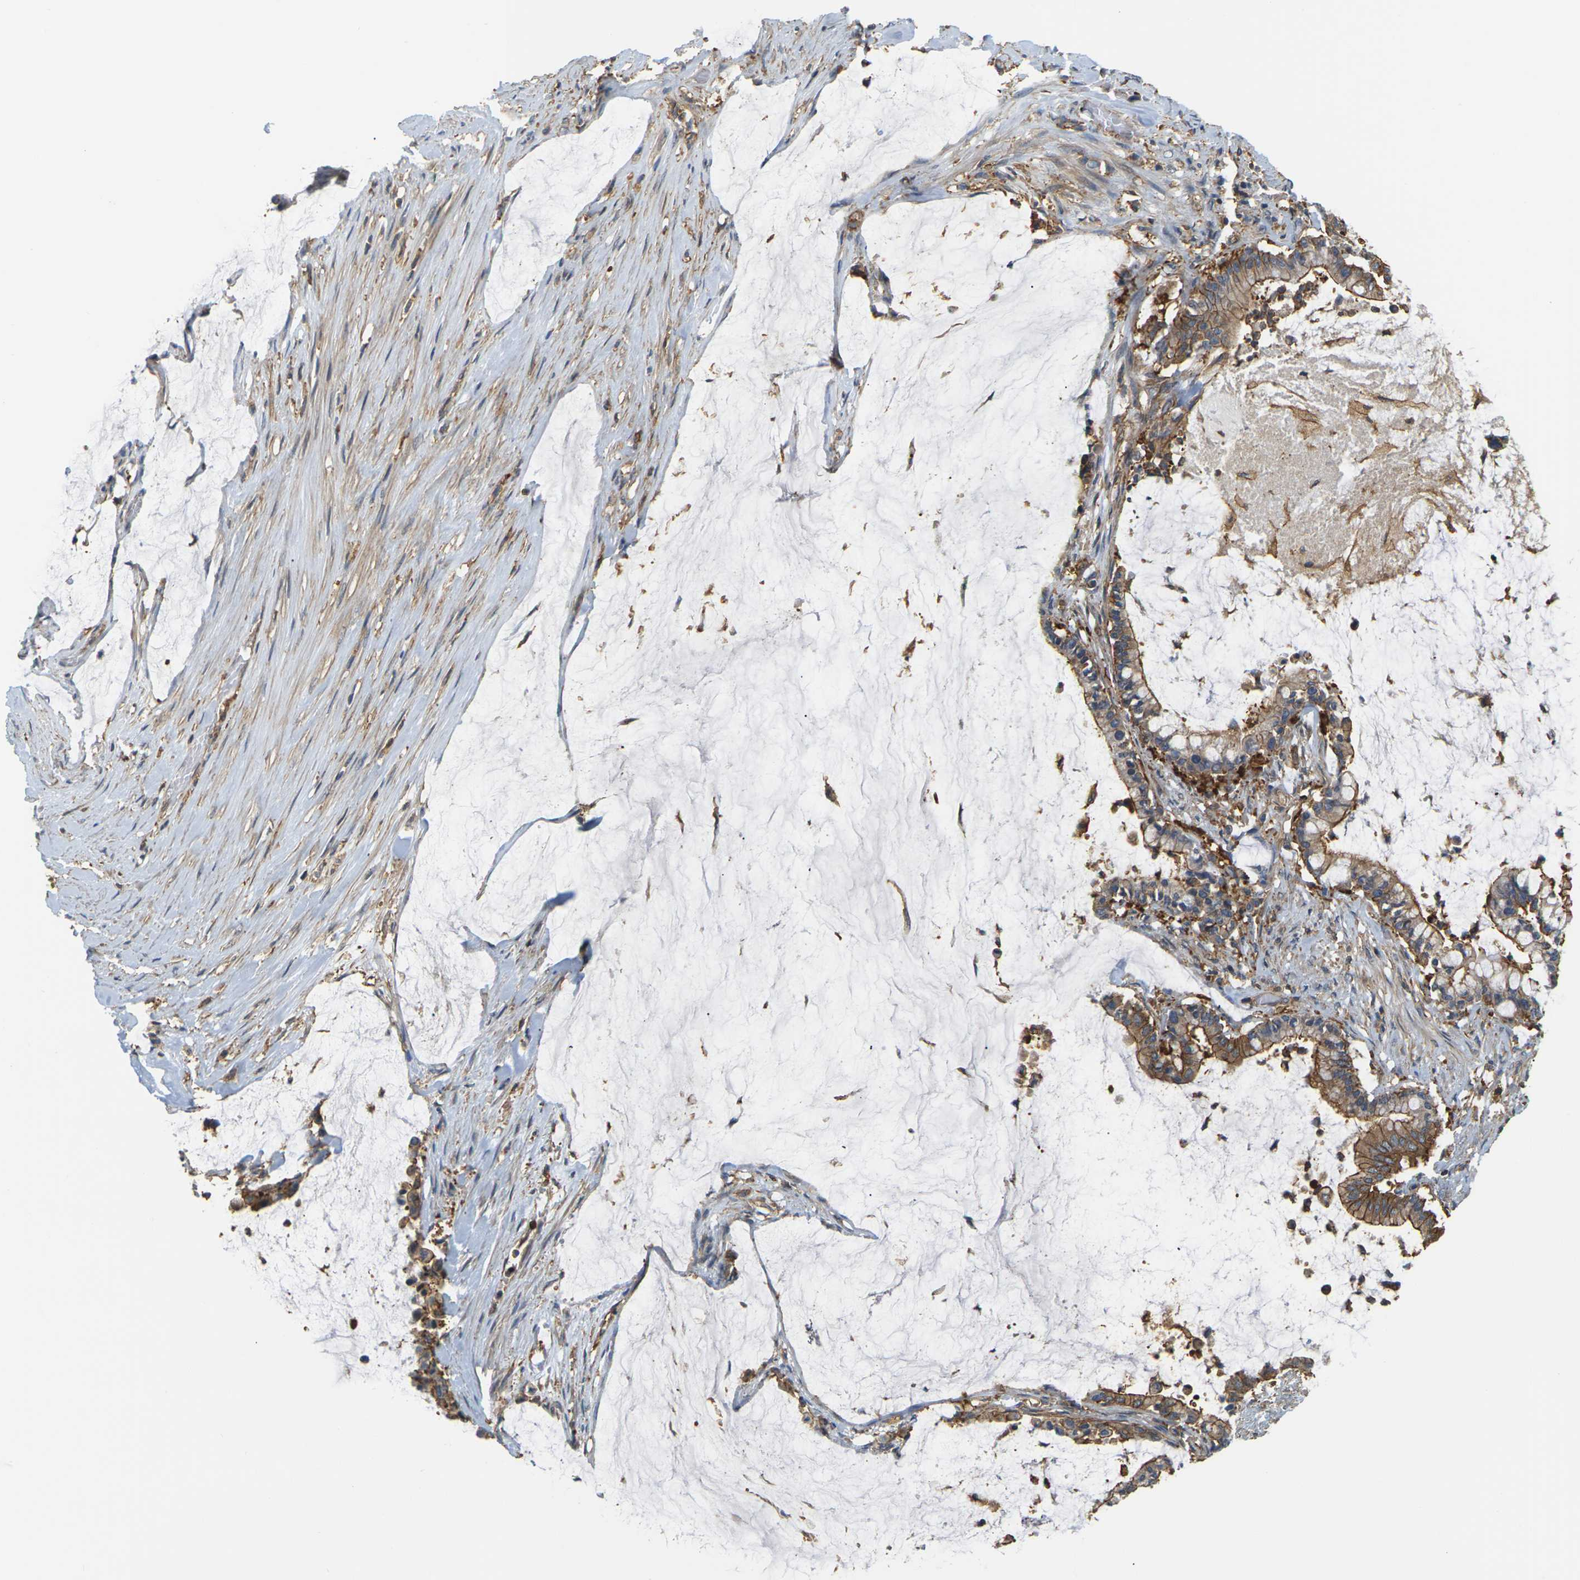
{"staining": {"intensity": "moderate", "quantity": ">75%", "location": "cytoplasmic/membranous"}, "tissue": "pancreatic cancer", "cell_type": "Tumor cells", "image_type": "cancer", "snomed": [{"axis": "morphology", "description": "Adenocarcinoma, NOS"}, {"axis": "topography", "description": "Pancreas"}], "caption": "Immunohistochemical staining of pancreatic cancer shows medium levels of moderate cytoplasmic/membranous expression in about >75% of tumor cells.", "gene": "IQGAP1", "patient": {"sex": "male", "age": 41}}